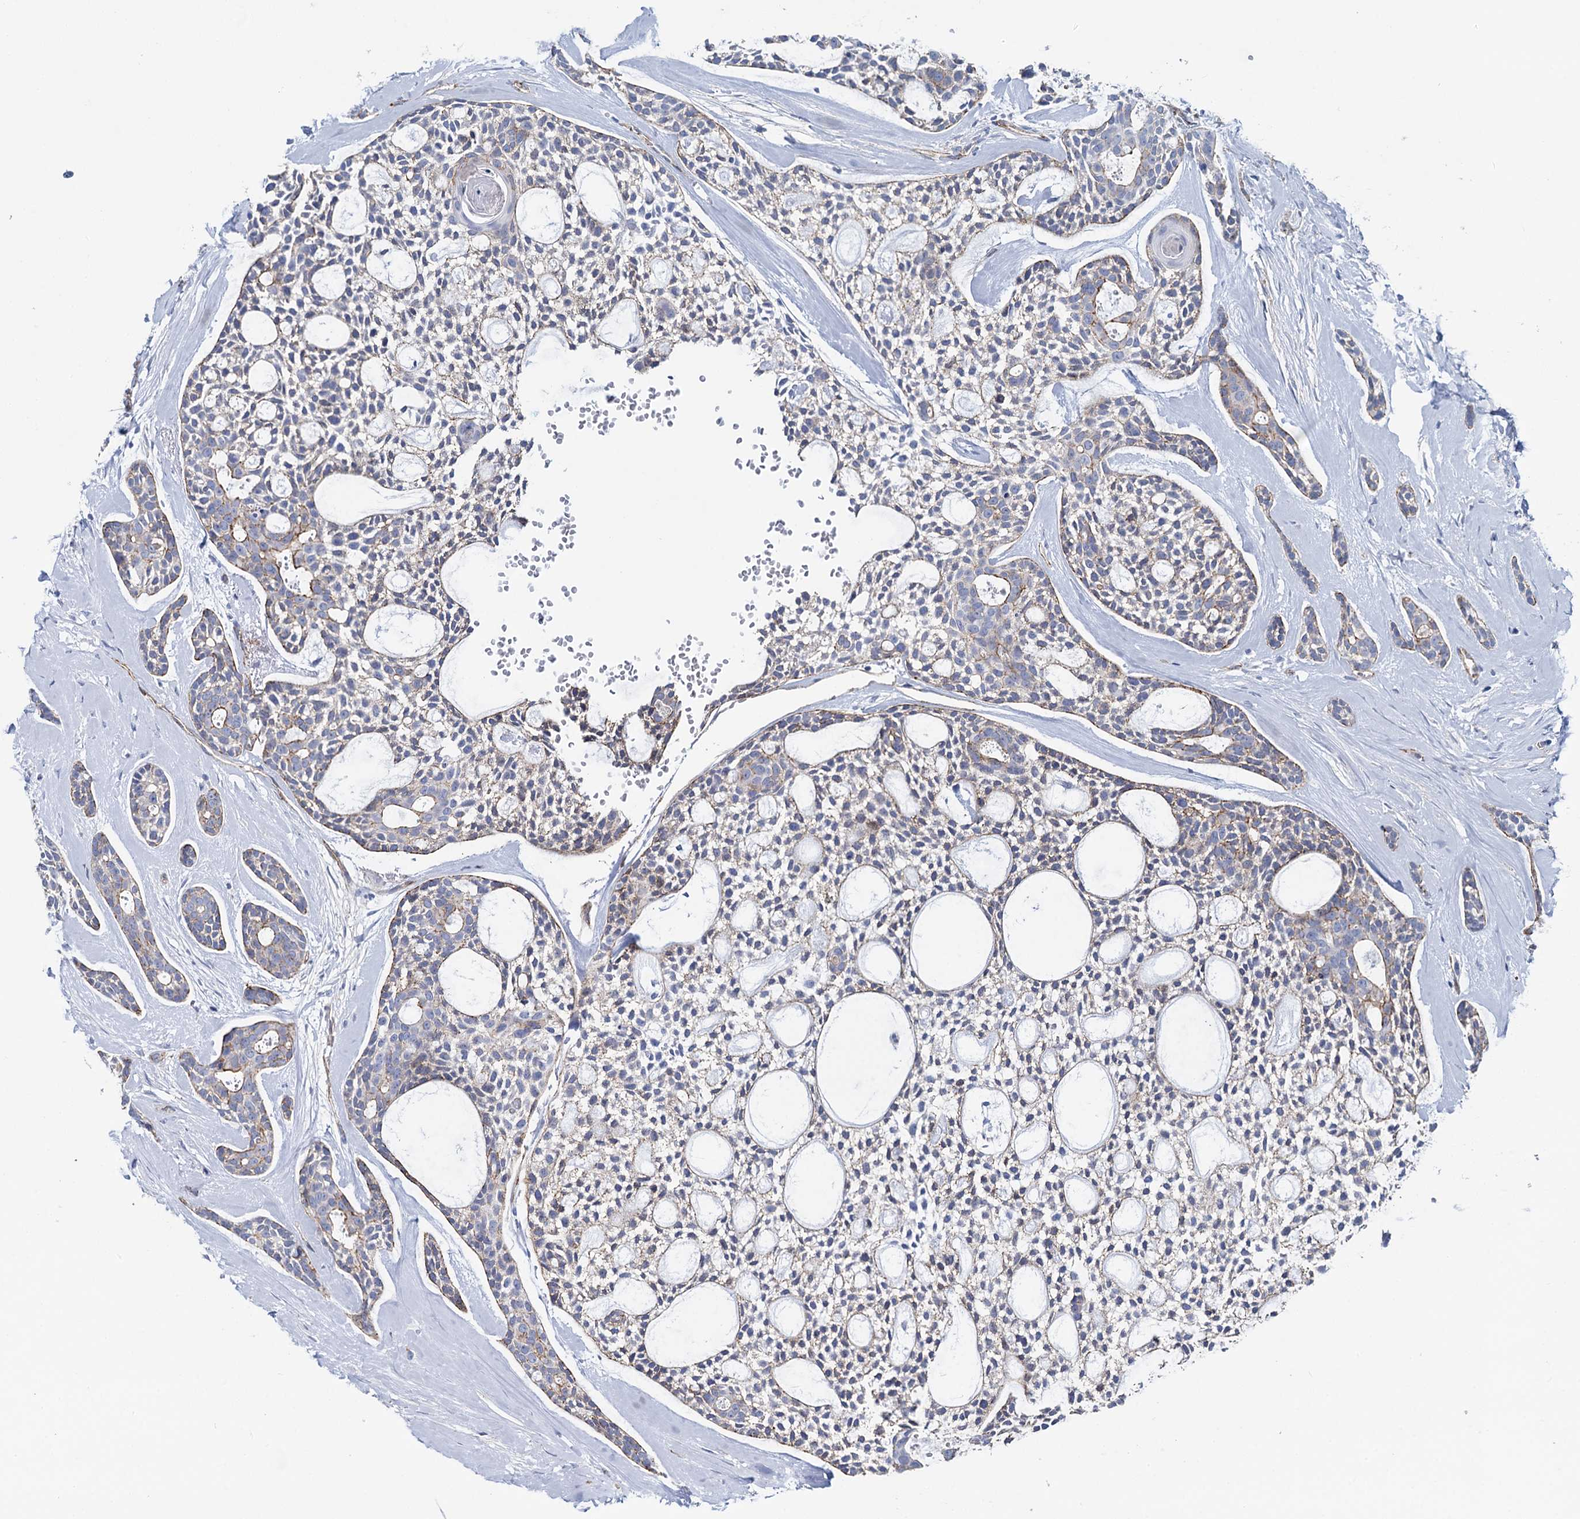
{"staining": {"intensity": "weak", "quantity": "<25%", "location": "cytoplasmic/membranous"}, "tissue": "head and neck cancer", "cell_type": "Tumor cells", "image_type": "cancer", "snomed": [{"axis": "morphology", "description": "Adenocarcinoma, NOS"}, {"axis": "topography", "description": "Subcutis"}, {"axis": "topography", "description": "Head-Neck"}], "caption": "This is an IHC histopathology image of human adenocarcinoma (head and neck). There is no staining in tumor cells.", "gene": "SNCG", "patient": {"sex": "female", "age": 73}}